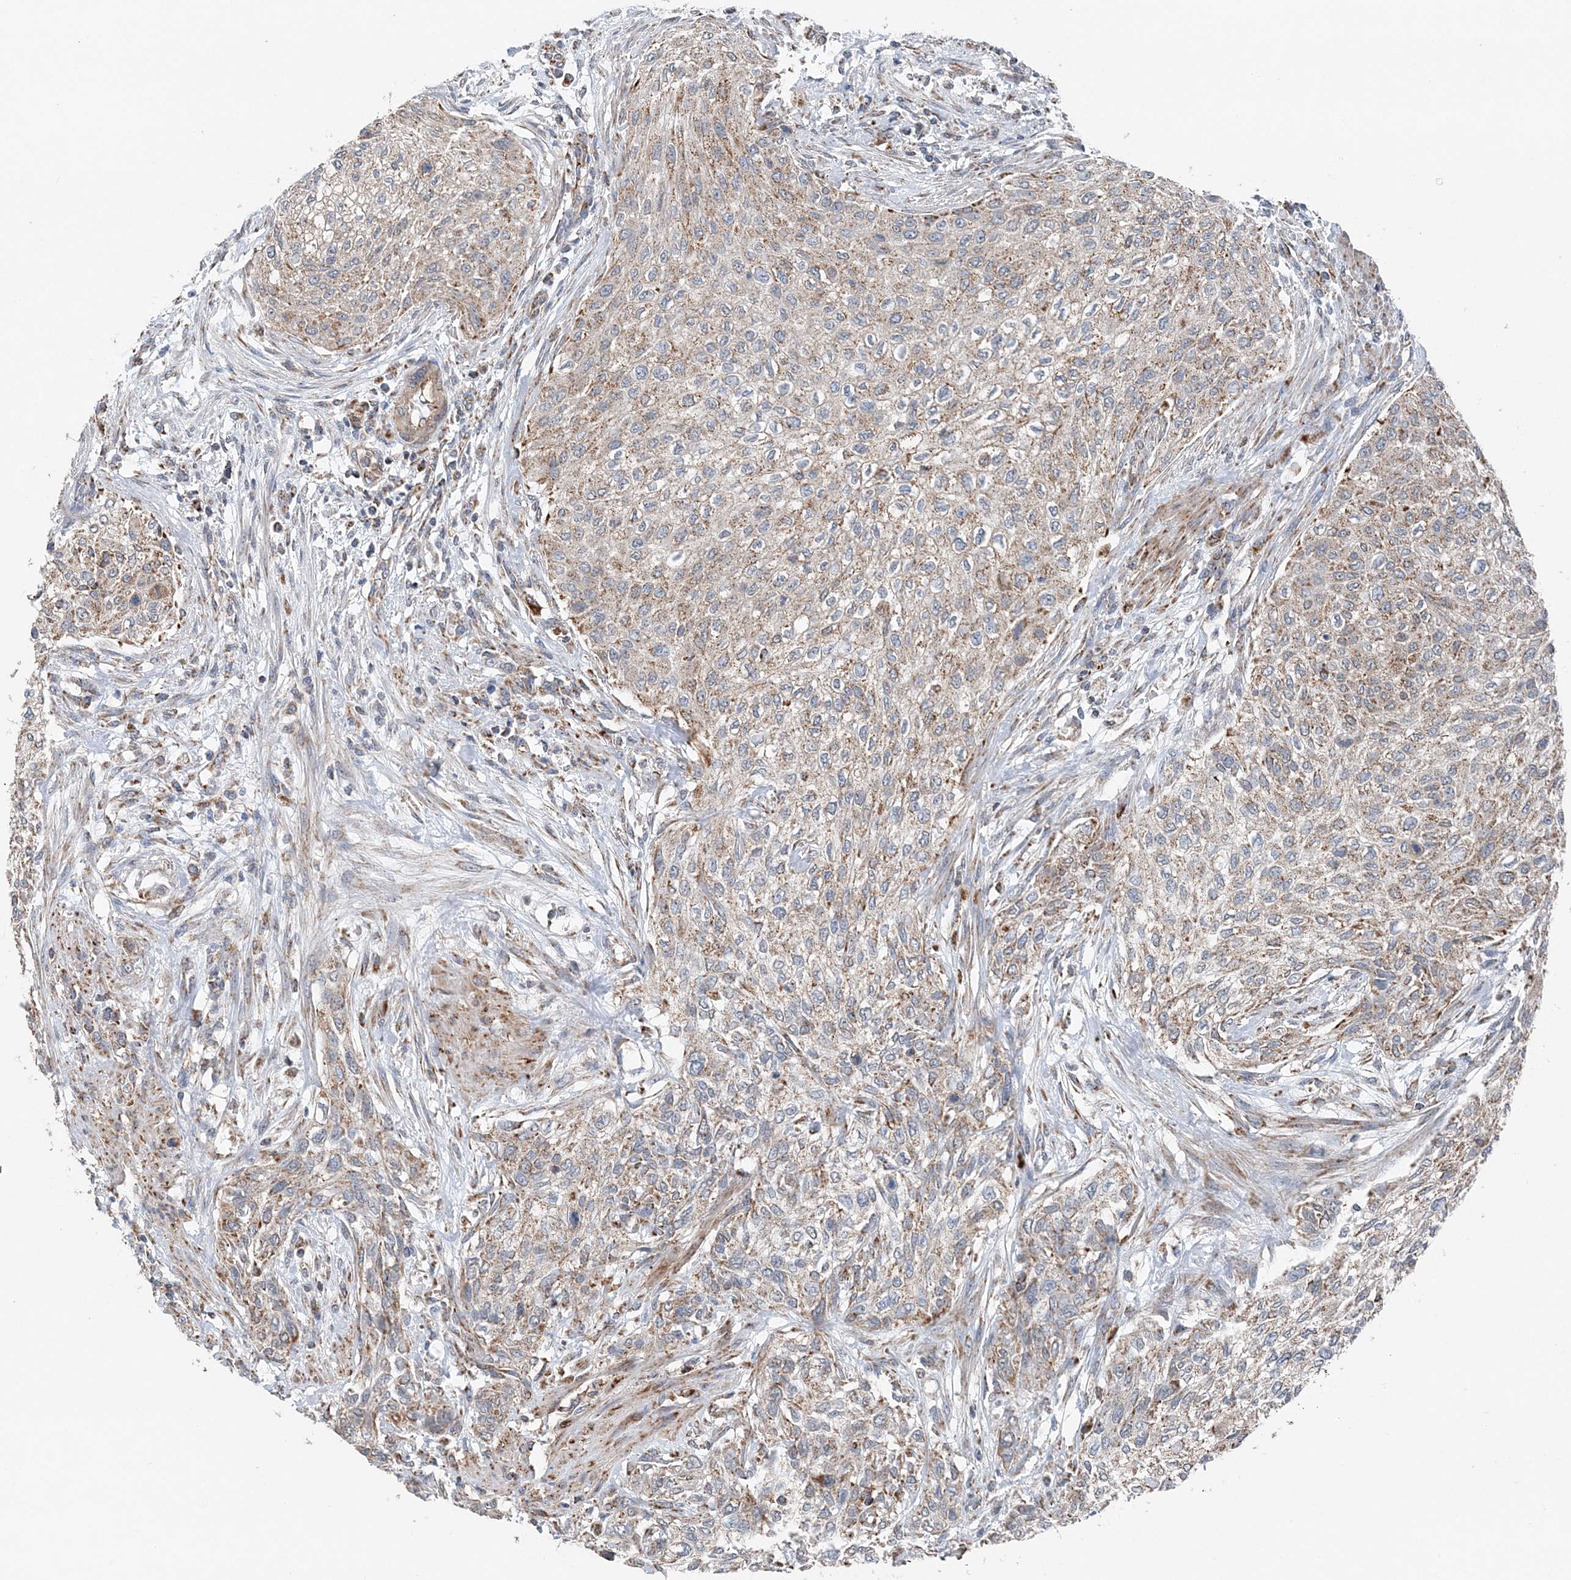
{"staining": {"intensity": "weak", "quantity": ">75%", "location": "cytoplasmic/membranous"}, "tissue": "urothelial cancer", "cell_type": "Tumor cells", "image_type": "cancer", "snomed": [{"axis": "morphology", "description": "Urothelial carcinoma, High grade"}, {"axis": "topography", "description": "Urinary bladder"}], "caption": "Tumor cells reveal weak cytoplasmic/membranous positivity in about >75% of cells in urothelial cancer.", "gene": "SPRY2", "patient": {"sex": "male", "age": 35}}